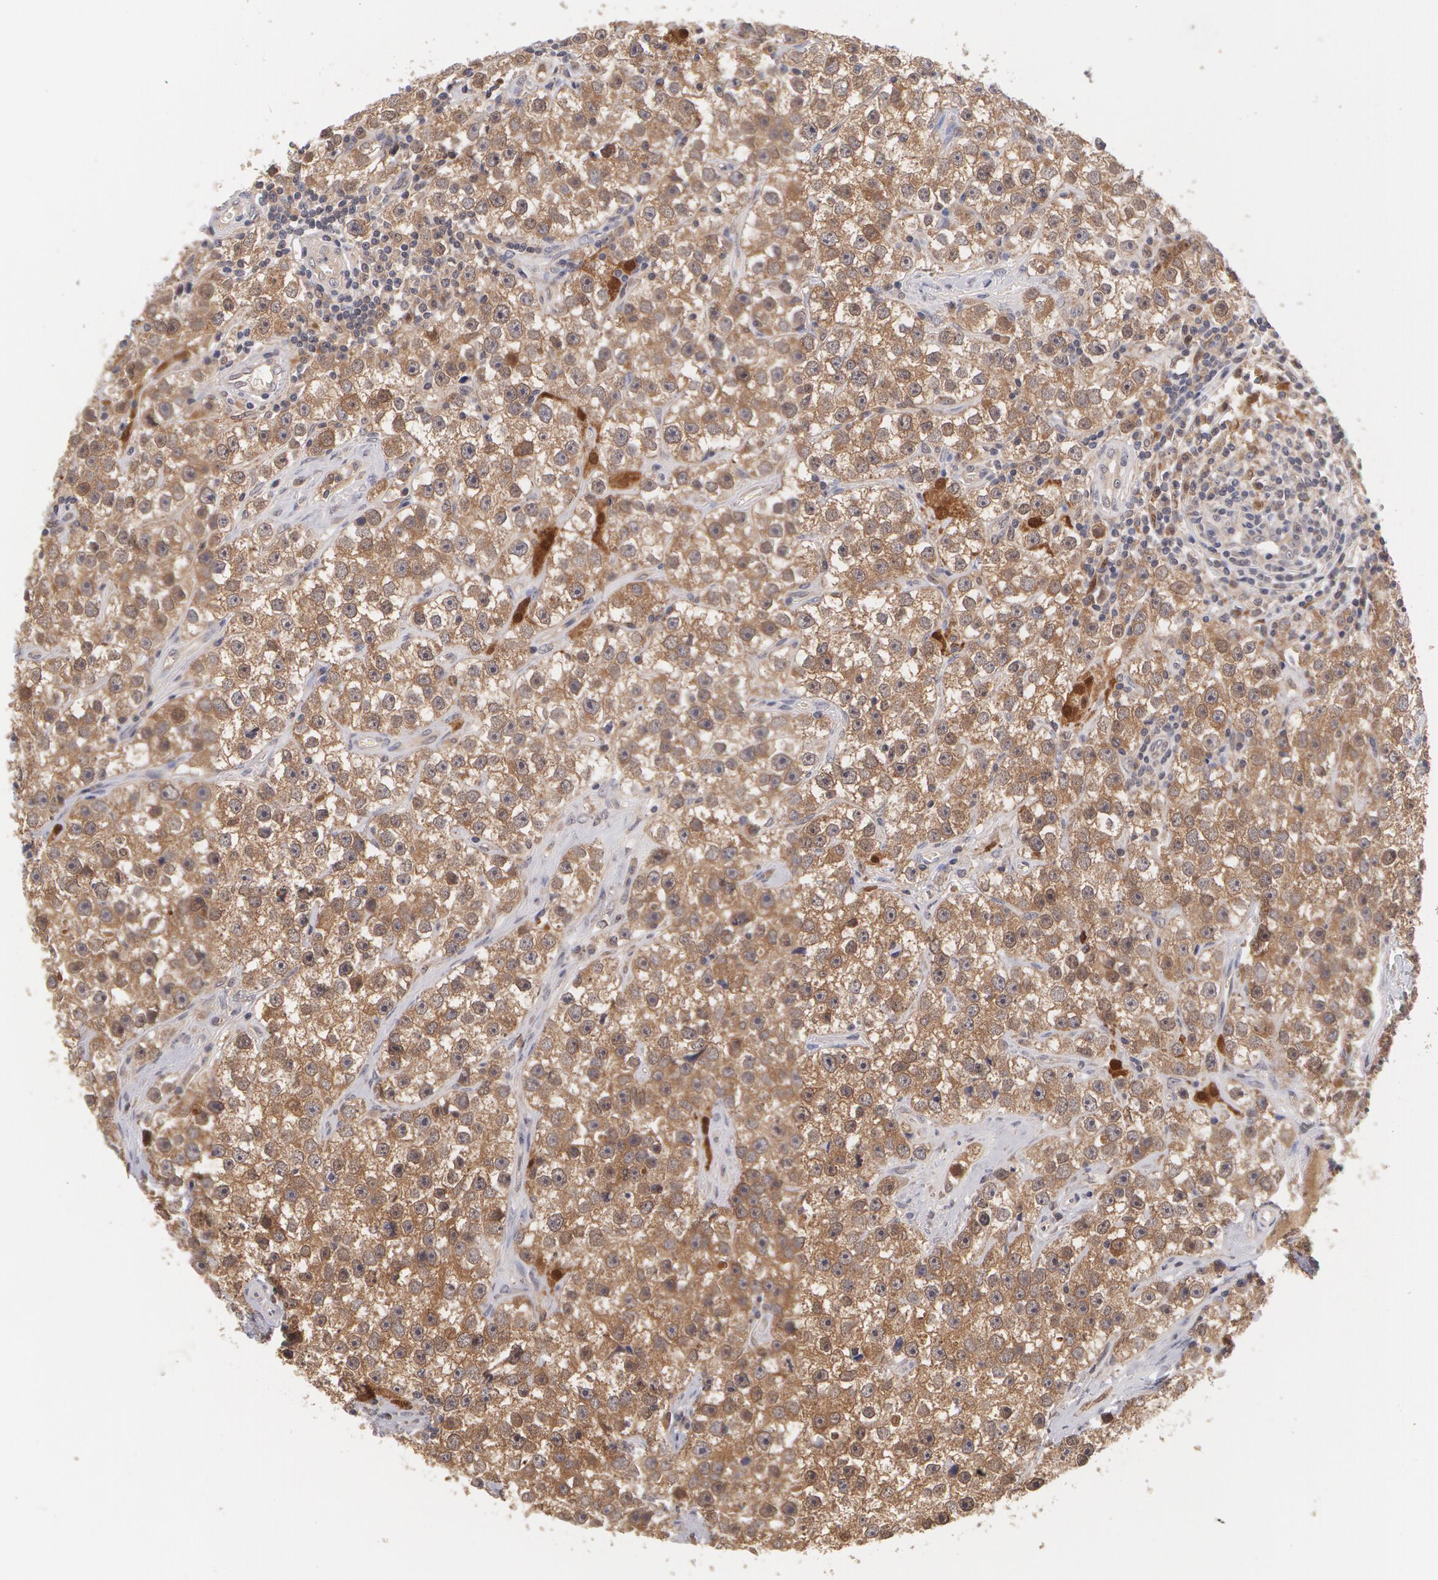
{"staining": {"intensity": "moderate", "quantity": ">75%", "location": "cytoplasmic/membranous"}, "tissue": "testis cancer", "cell_type": "Tumor cells", "image_type": "cancer", "snomed": [{"axis": "morphology", "description": "Seminoma, NOS"}, {"axis": "topography", "description": "Testis"}], "caption": "Protein staining shows moderate cytoplasmic/membranous expression in about >75% of tumor cells in testis cancer (seminoma). The staining is performed using DAB brown chromogen to label protein expression. The nuclei are counter-stained blue using hematoxylin.", "gene": "TXNRD1", "patient": {"sex": "male", "age": 32}}